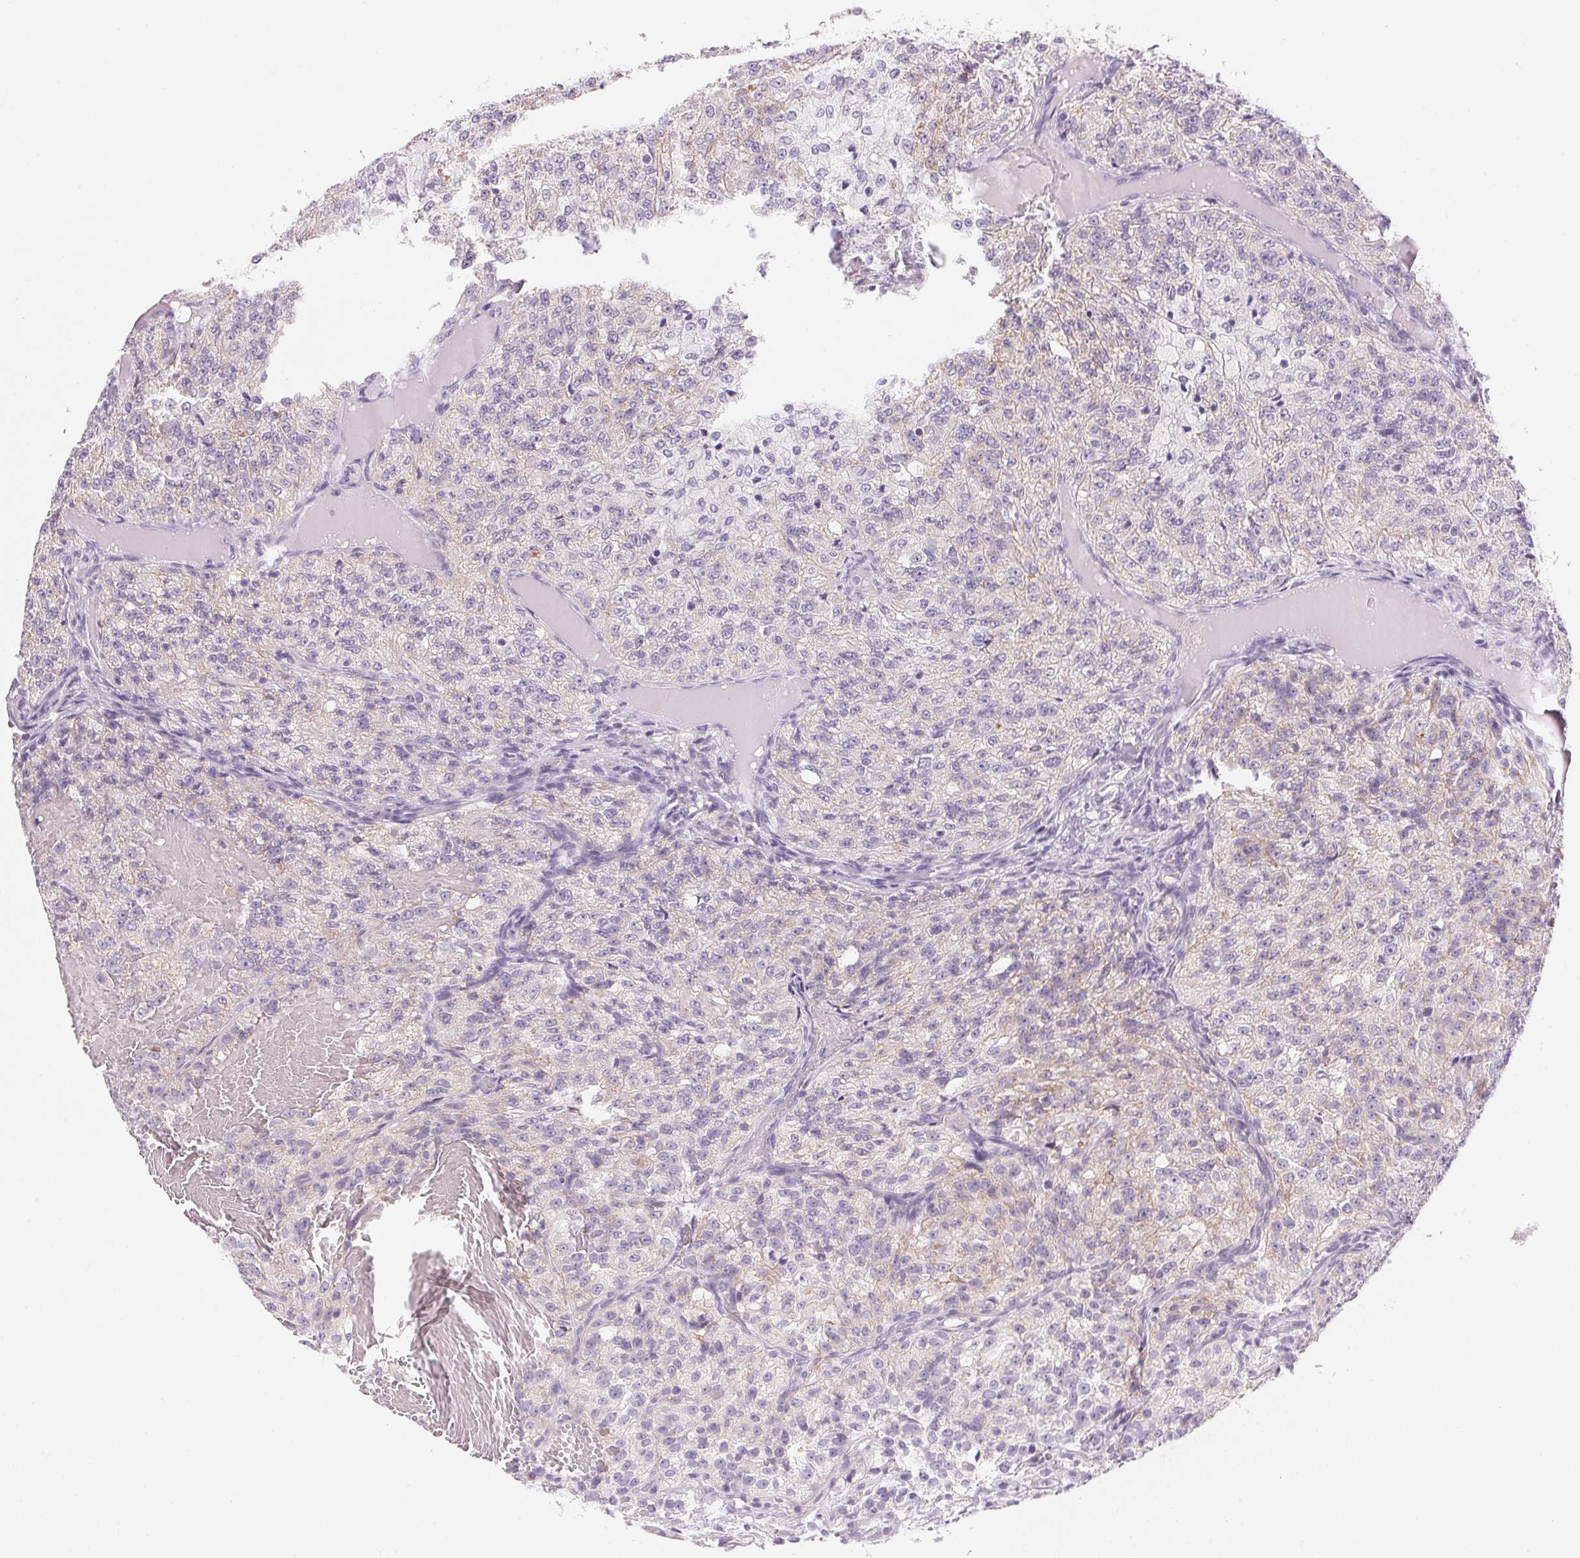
{"staining": {"intensity": "weak", "quantity": "<25%", "location": "cytoplasmic/membranous"}, "tissue": "renal cancer", "cell_type": "Tumor cells", "image_type": "cancer", "snomed": [{"axis": "morphology", "description": "Adenocarcinoma, NOS"}, {"axis": "topography", "description": "Kidney"}], "caption": "This is a histopathology image of IHC staining of renal cancer (adenocarcinoma), which shows no positivity in tumor cells.", "gene": "CYP11B1", "patient": {"sex": "female", "age": 63}}